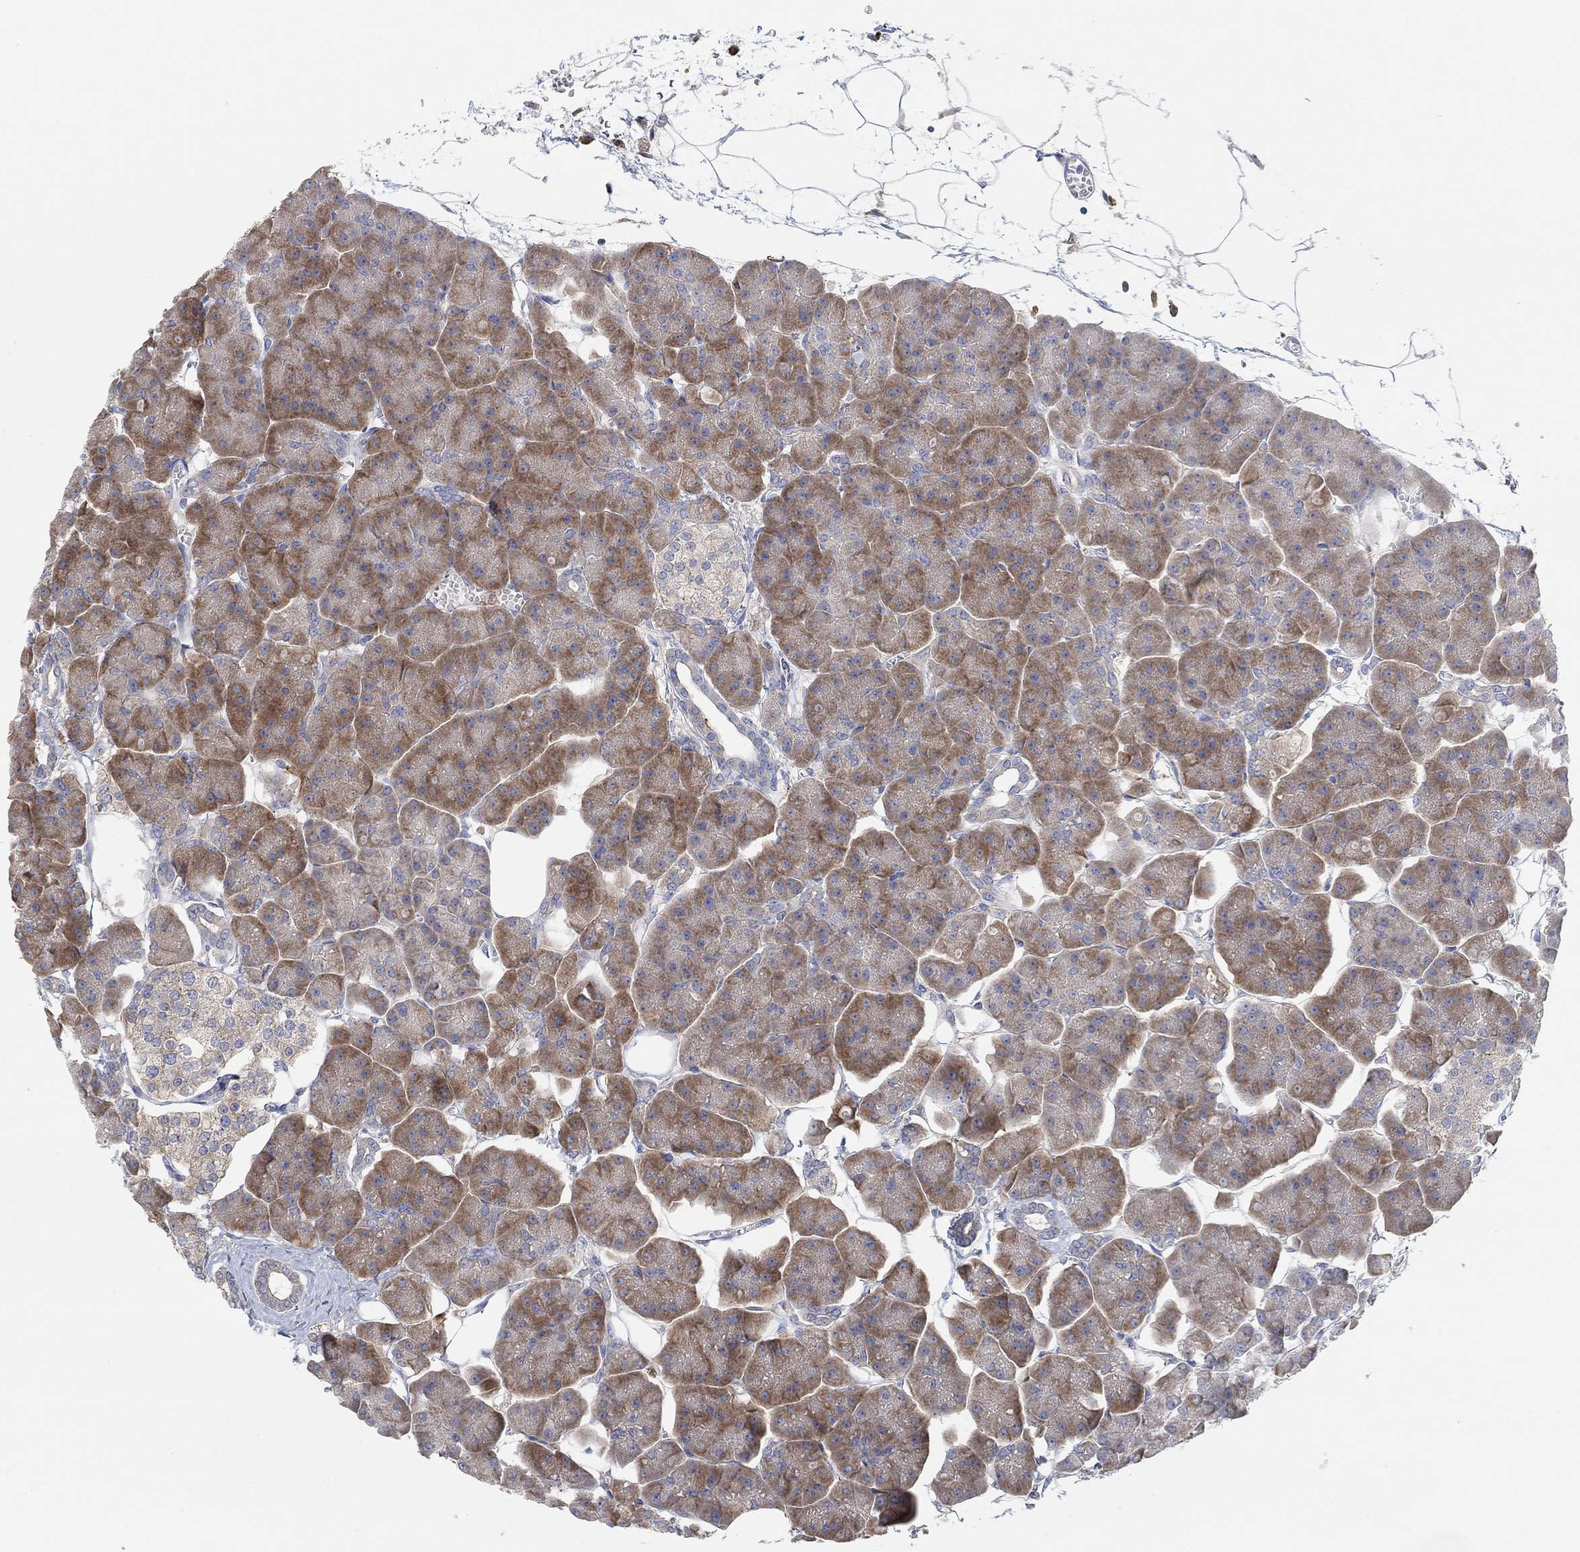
{"staining": {"intensity": "moderate", "quantity": ">75%", "location": "cytoplasmic/membranous"}, "tissue": "pancreas", "cell_type": "Exocrine glandular cells", "image_type": "normal", "snomed": [{"axis": "morphology", "description": "Normal tissue, NOS"}, {"axis": "topography", "description": "Adipose tissue"}, {"axis": "topography", "description": "Pancreas"}, {"axis": "topography", "description": "Peripheral nerve tissue"}], "caption": "This image reveals IHC staining of benign human pancreas, with medium moderate cytoplasmic/membranous staining in approximately >75% of exocrine glandular cells.", "gene": "SYT16", "patient": {"sex": "female", "age": 58}}